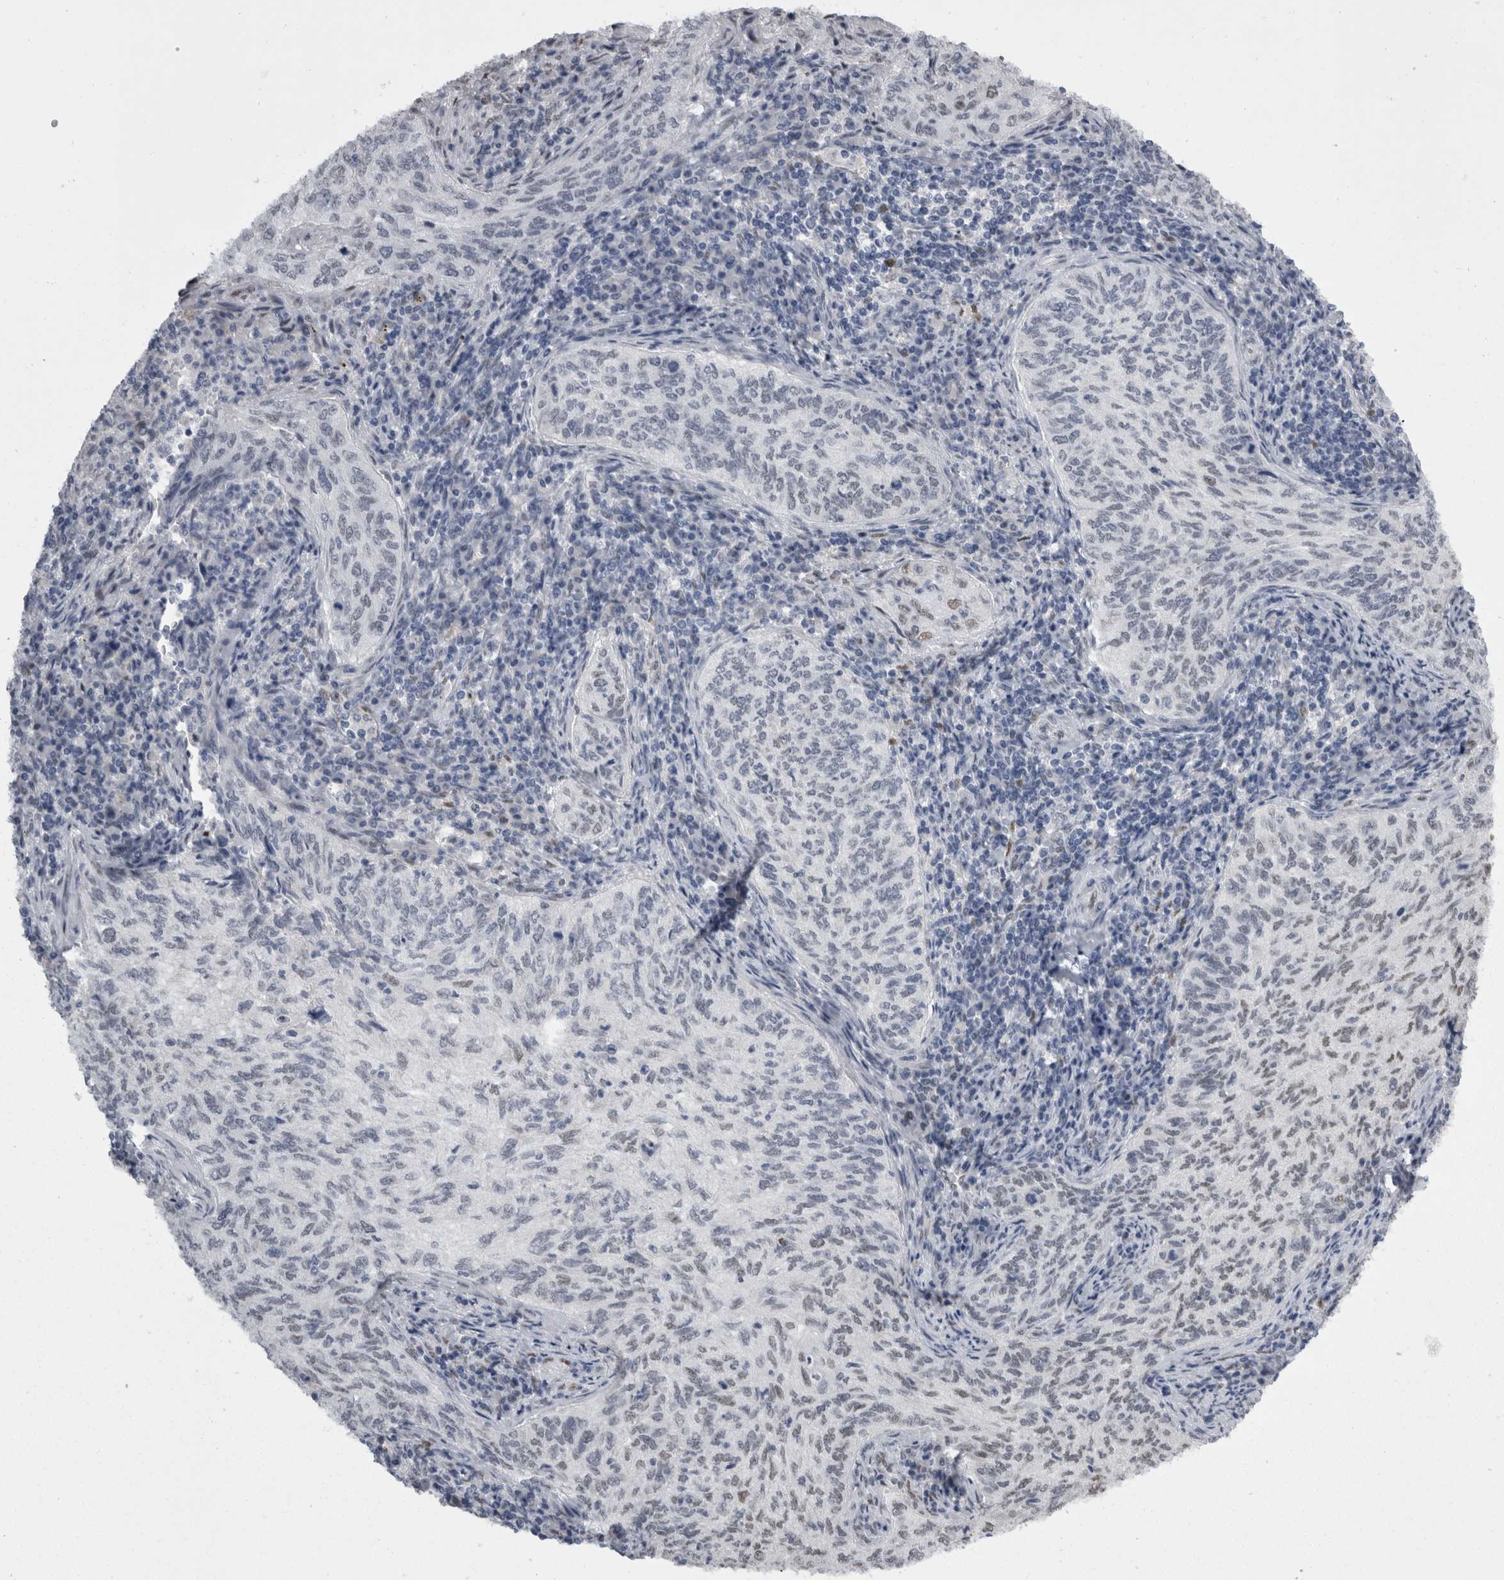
{"staining": {"intensity": "negative", "quantity": "none", "location": "none"}, "tissue": "cervical cancer", "cell_type": "Tumor cells", "image_type": "cancer", "snomed": [{"axis": "morphology", "description": "Squamous cell carcinoma, NOS"}, {"axis": "topography", "description": "Cervix"}], "caption": "This is an immunohistochemistry image of human cervical cancer. There is no positivity in tumor cells.", "gene": "C1orf54", "patient": {"sex": "female", "age": 30}}